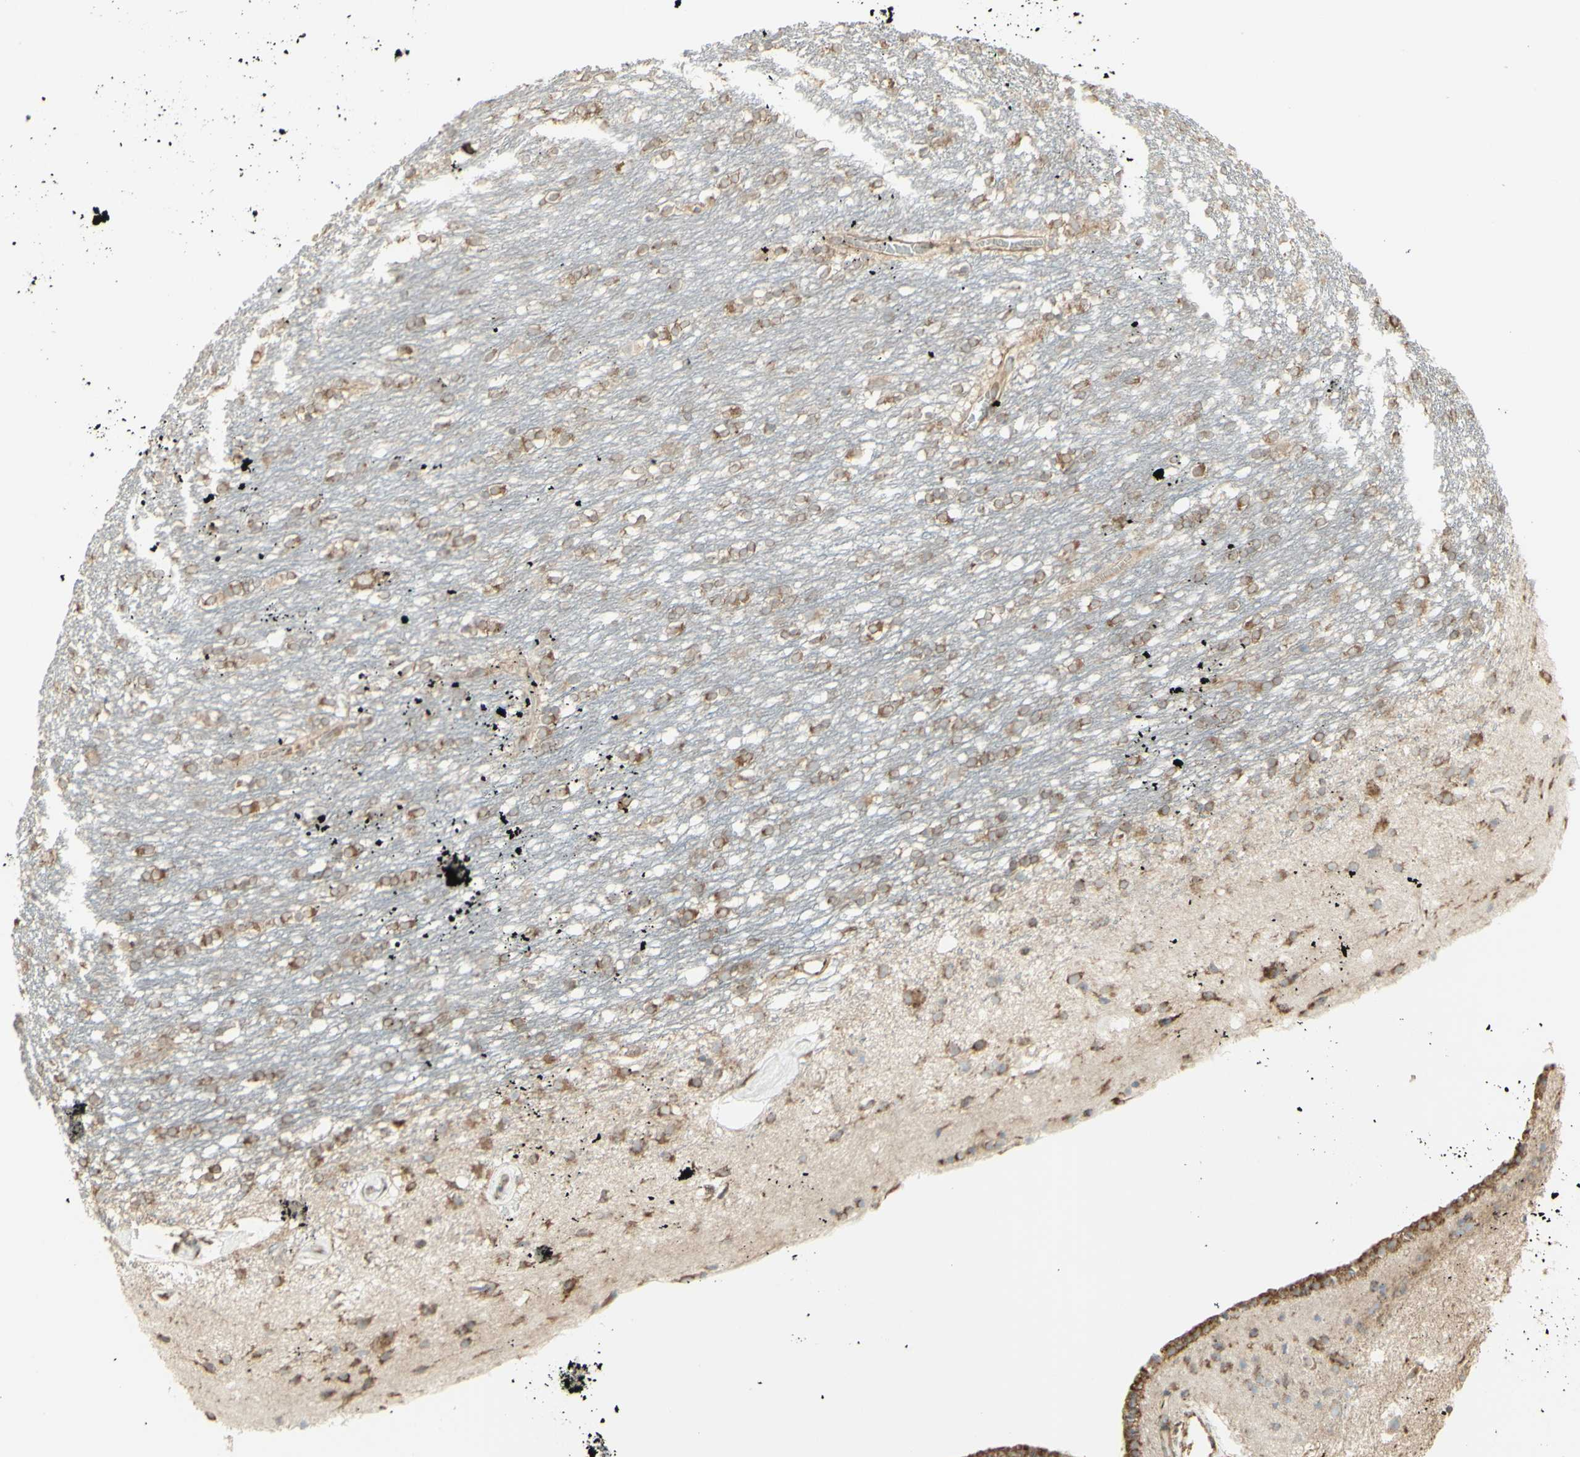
{"staining": {"intensity": "moderate", "quantity": "25%-75%", "location": "cytoplasmic/membranous"}, "tissue": "caudate", "cell_type": "Glial cells", "image_type": "normal", "snomed": [{"axis": "morphology", "description": "Normal tissue, NOS"}, {"axis": "topography", "description": "Lateral ventricle wall"}], "caption": "Immunohistochemical staining of unremarkable human caudate shows medium levels of moderate cytoplasmic/membranous staining in about 25%-75% of glial cells.", "gene": "EEF1B2", "patient": {"sex": "female", "age": 54}}